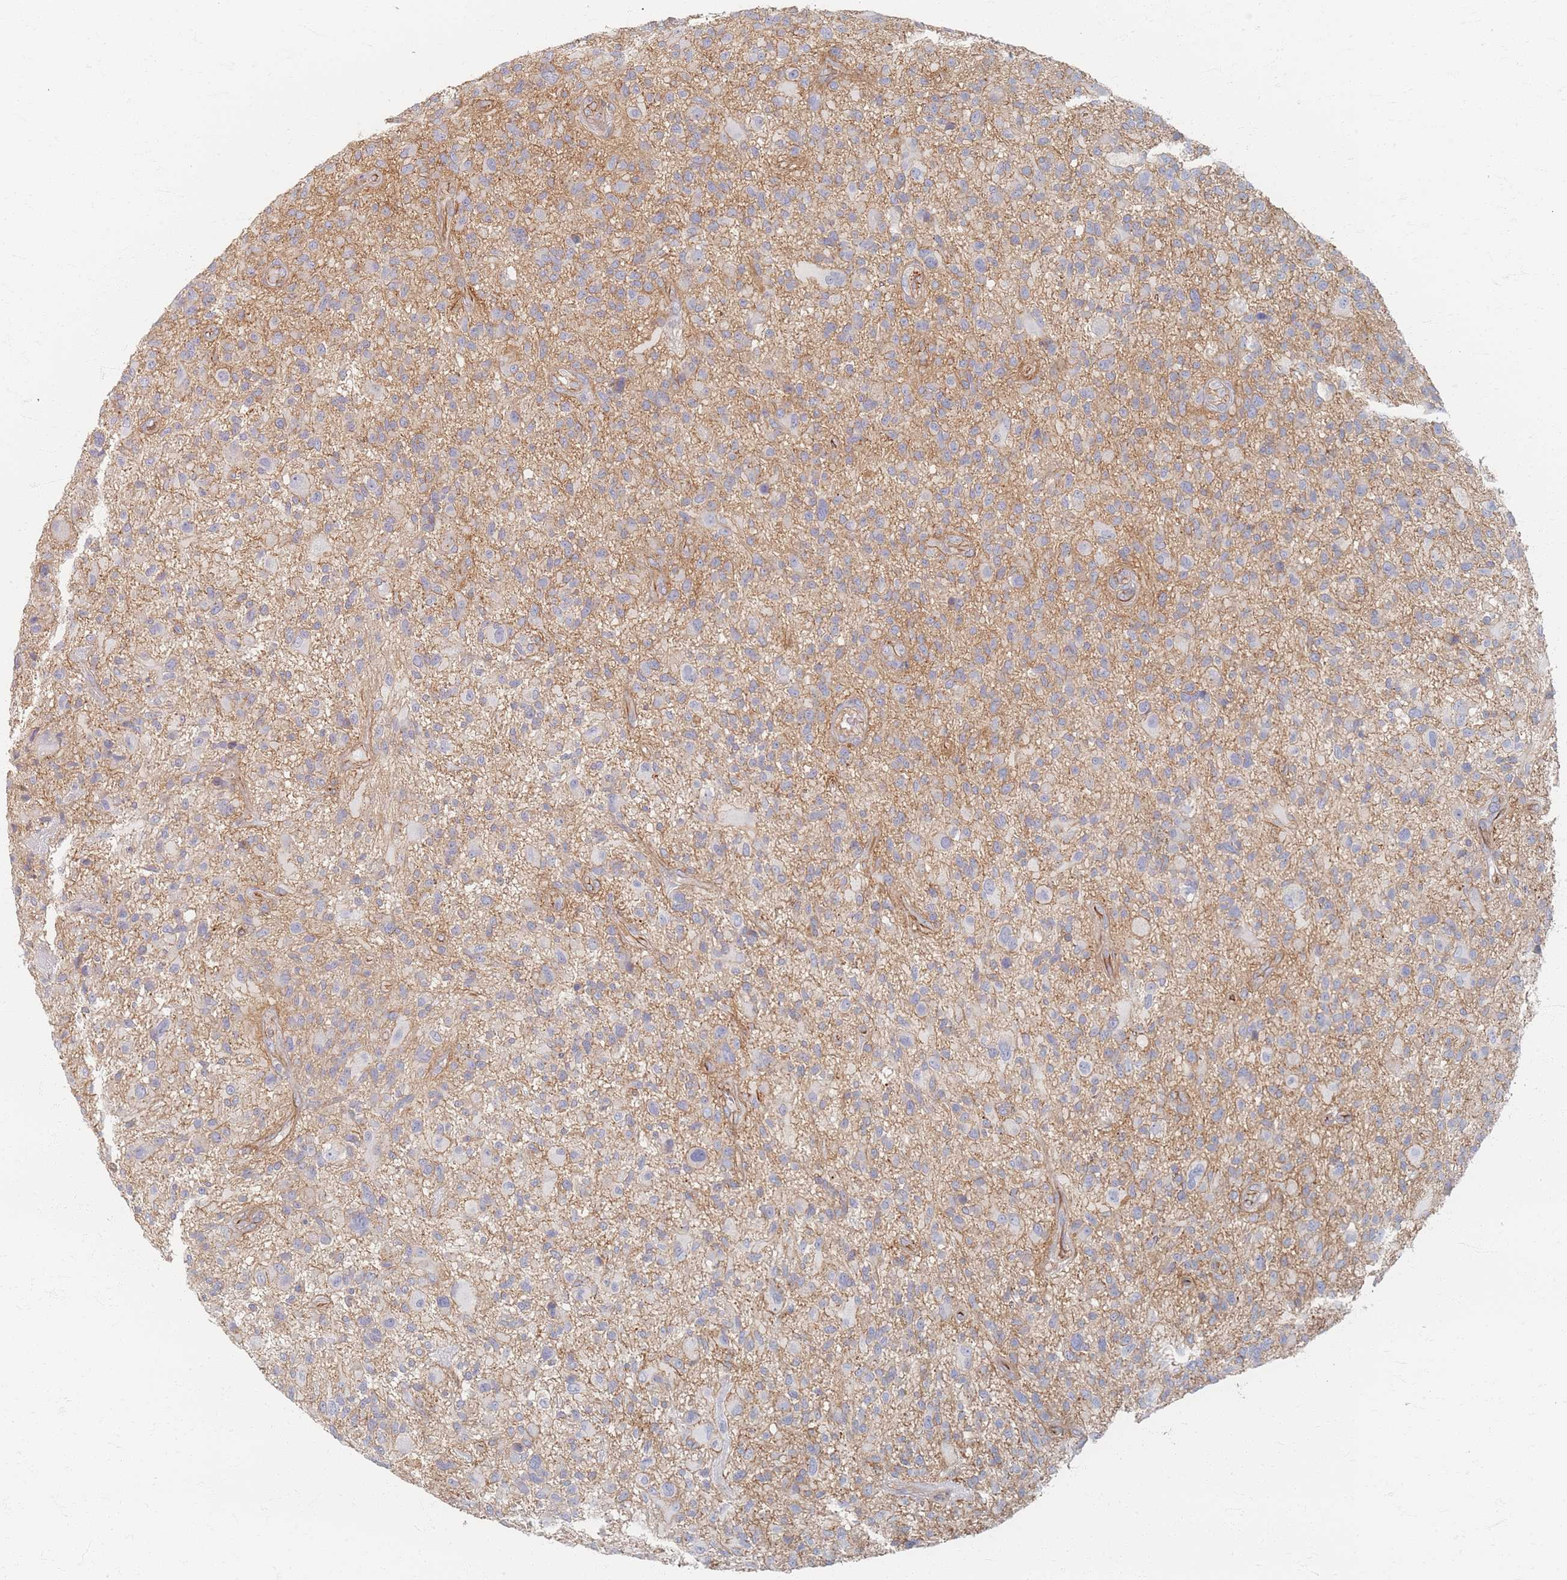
{"staining": {"intensity": "negative", "quantity": "none", "location": "none"}, "tissue": "glioma", "cell_type": "Tumor cells", "image_type": "cancer", "snomed": [{"axis": "morphology", "description": "Glioma, malignant, High grade"}, {"axis": "topography", "description": "Brain"}], "caption": "A photomicrograph of high-grade glioma (malignant) stained for a protein displays no brown staining in tumor cells. Nuclei are stained in blue.", "gene": "GNB1", "patient": {"sex": "male", "age": 47}}